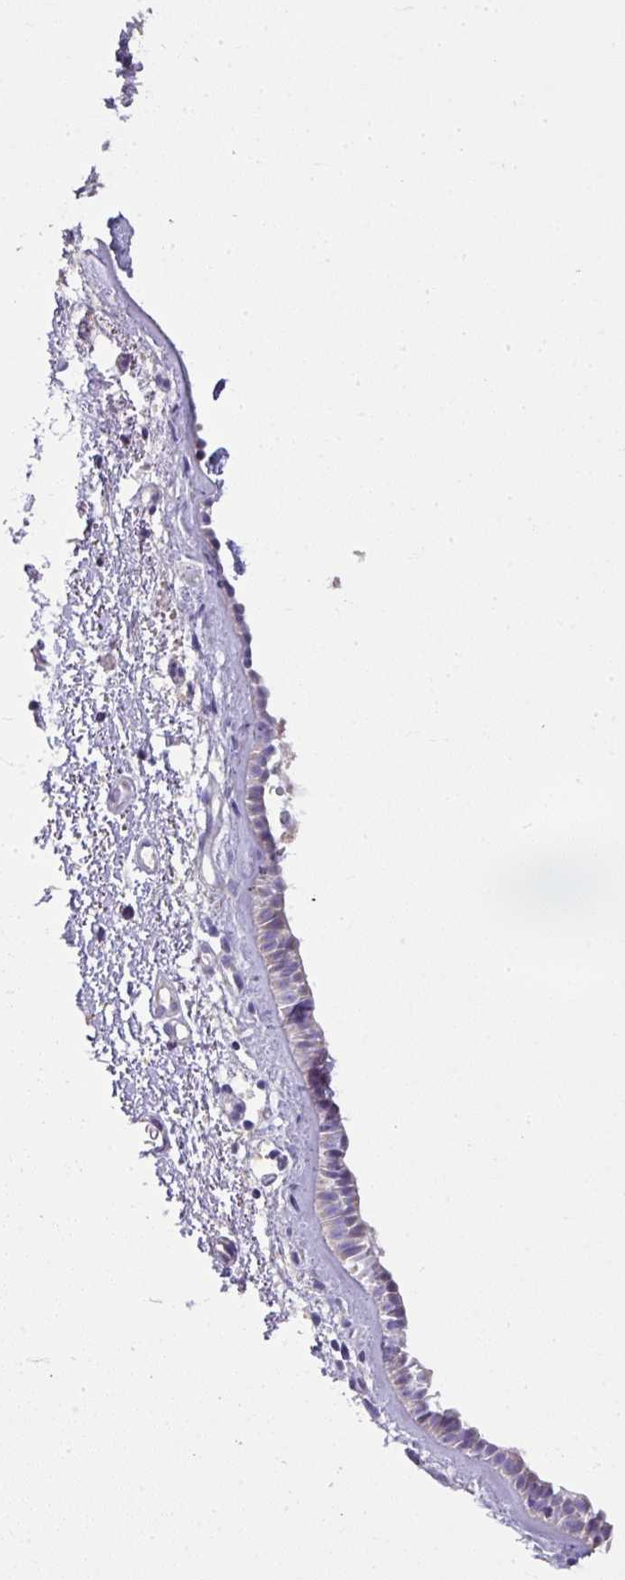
{"staining": {"intensity": "weak", "quantity": "25%-75%", "location": "cytoplasmic/membranous"}, "tissue": "nasopharynx", "cell_type": "Respiratory epithelial cells", "image_type": "normal", "snomed": [{"axis": "morphology", "description": "Normal tissue, NOS"}, {"axis": "topography", "description": "Cartilage tissue"}, {"axis": "topography", "description": "Nasopharynx"}], "caption": "This photomicrograph displays IHC staining of normal nasopharynx, with low weak cytoplasmic/membranous expression in approximately 25%-75% of respiratory epithelial cells.", "gene": "PALS2", "patient": {"sex": "male", "age": 56}}